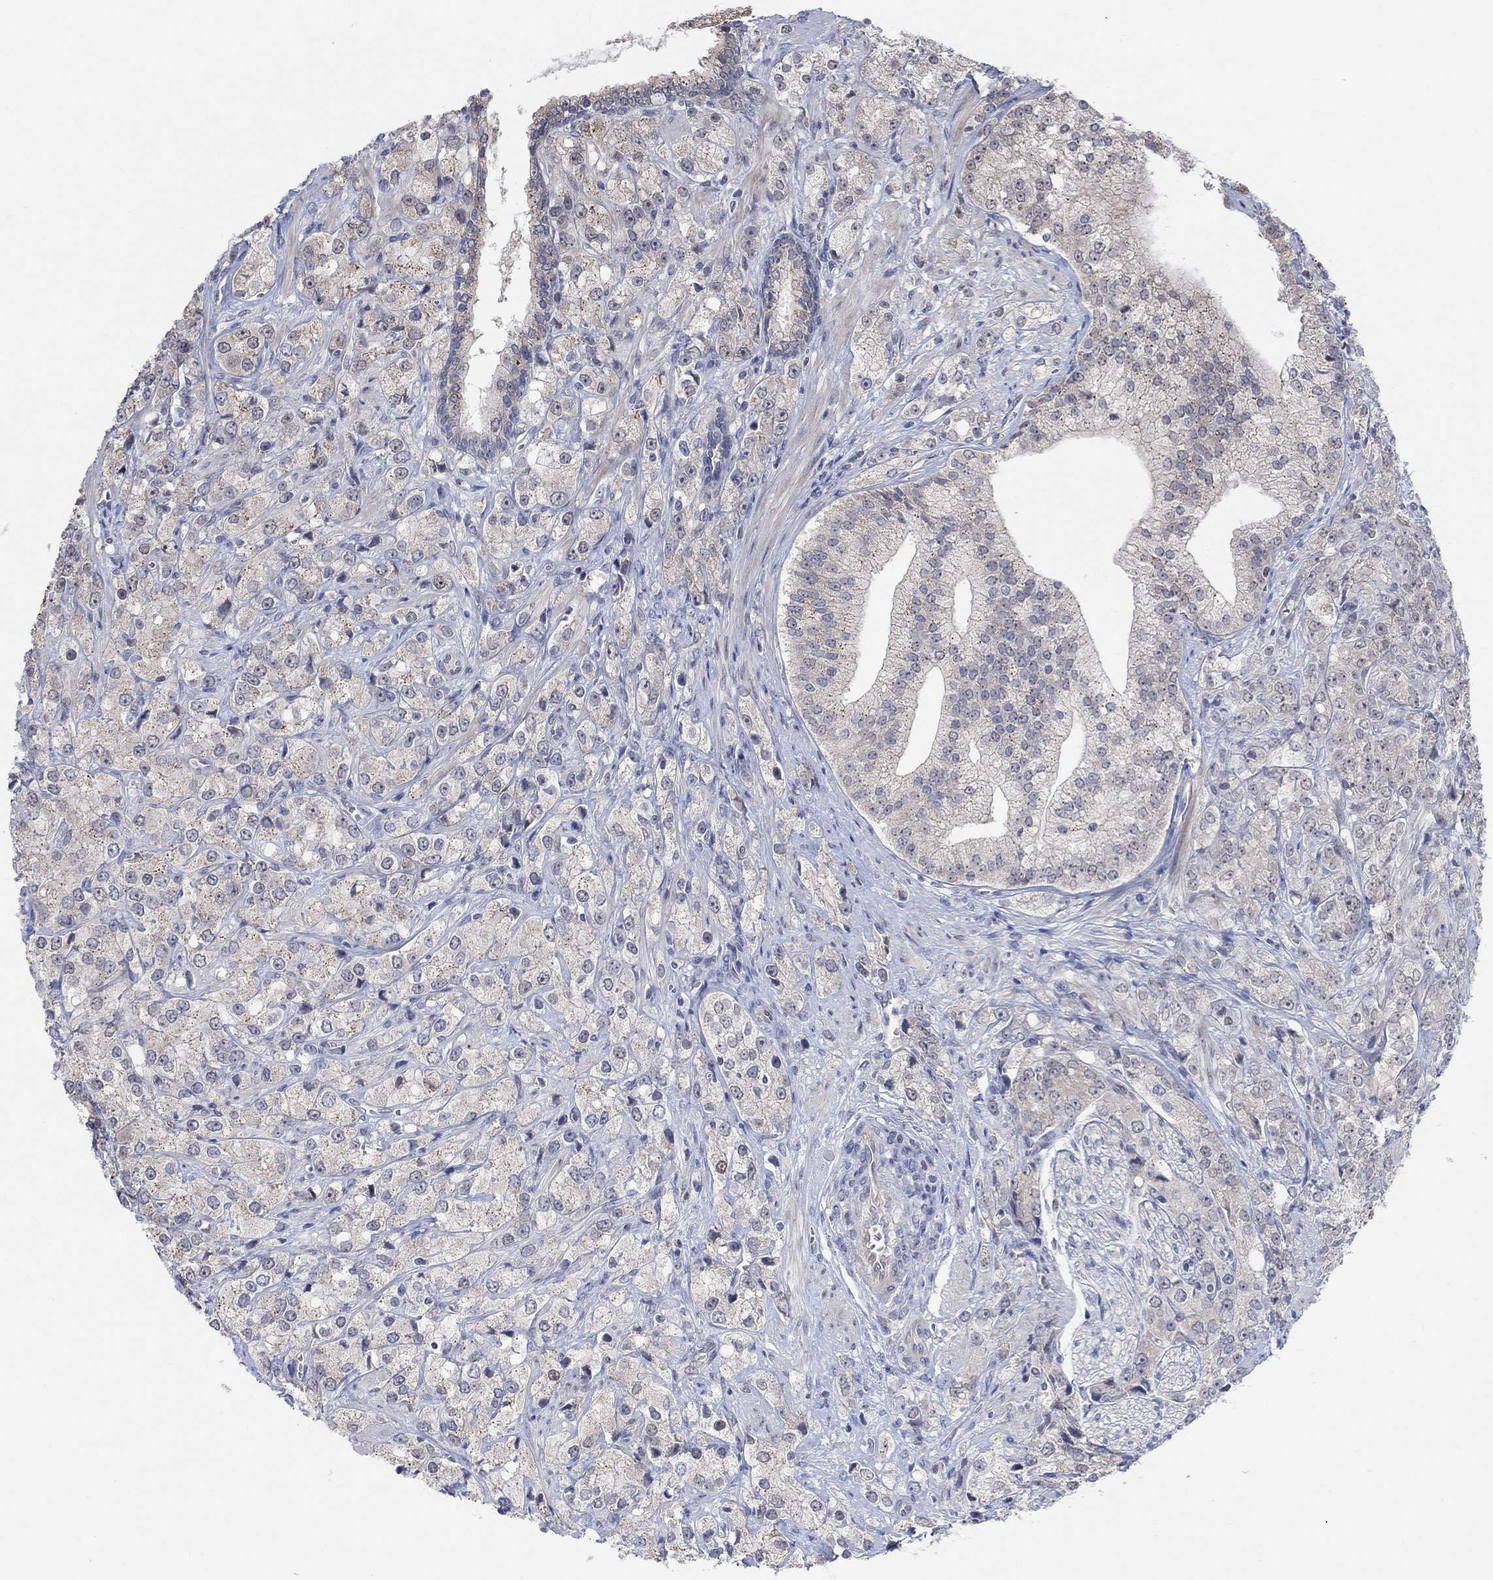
{"staining": {"intensity": "negative", "quantity": "none", "location": "none"}, "tissue": "prostate cancer", "cell_type": "Tumor cells", "image_type": "cancer", "snomed": [{"axis": "morphology", "description": "Adenocarcinoma, NOS"}, {"axis": "topography", "description": "Prostate and seminal vesicle, NOS"}, {"axis": "topography", "description": "Prostate"}], "caption": "Tumor cells are negative for protein expression in human prostate cancer (adenocarcinoma). (IHC, brightfield microscopy, high magnification).", "gene": "CNTF", "patient": {"sex": "male", "age": 68}}